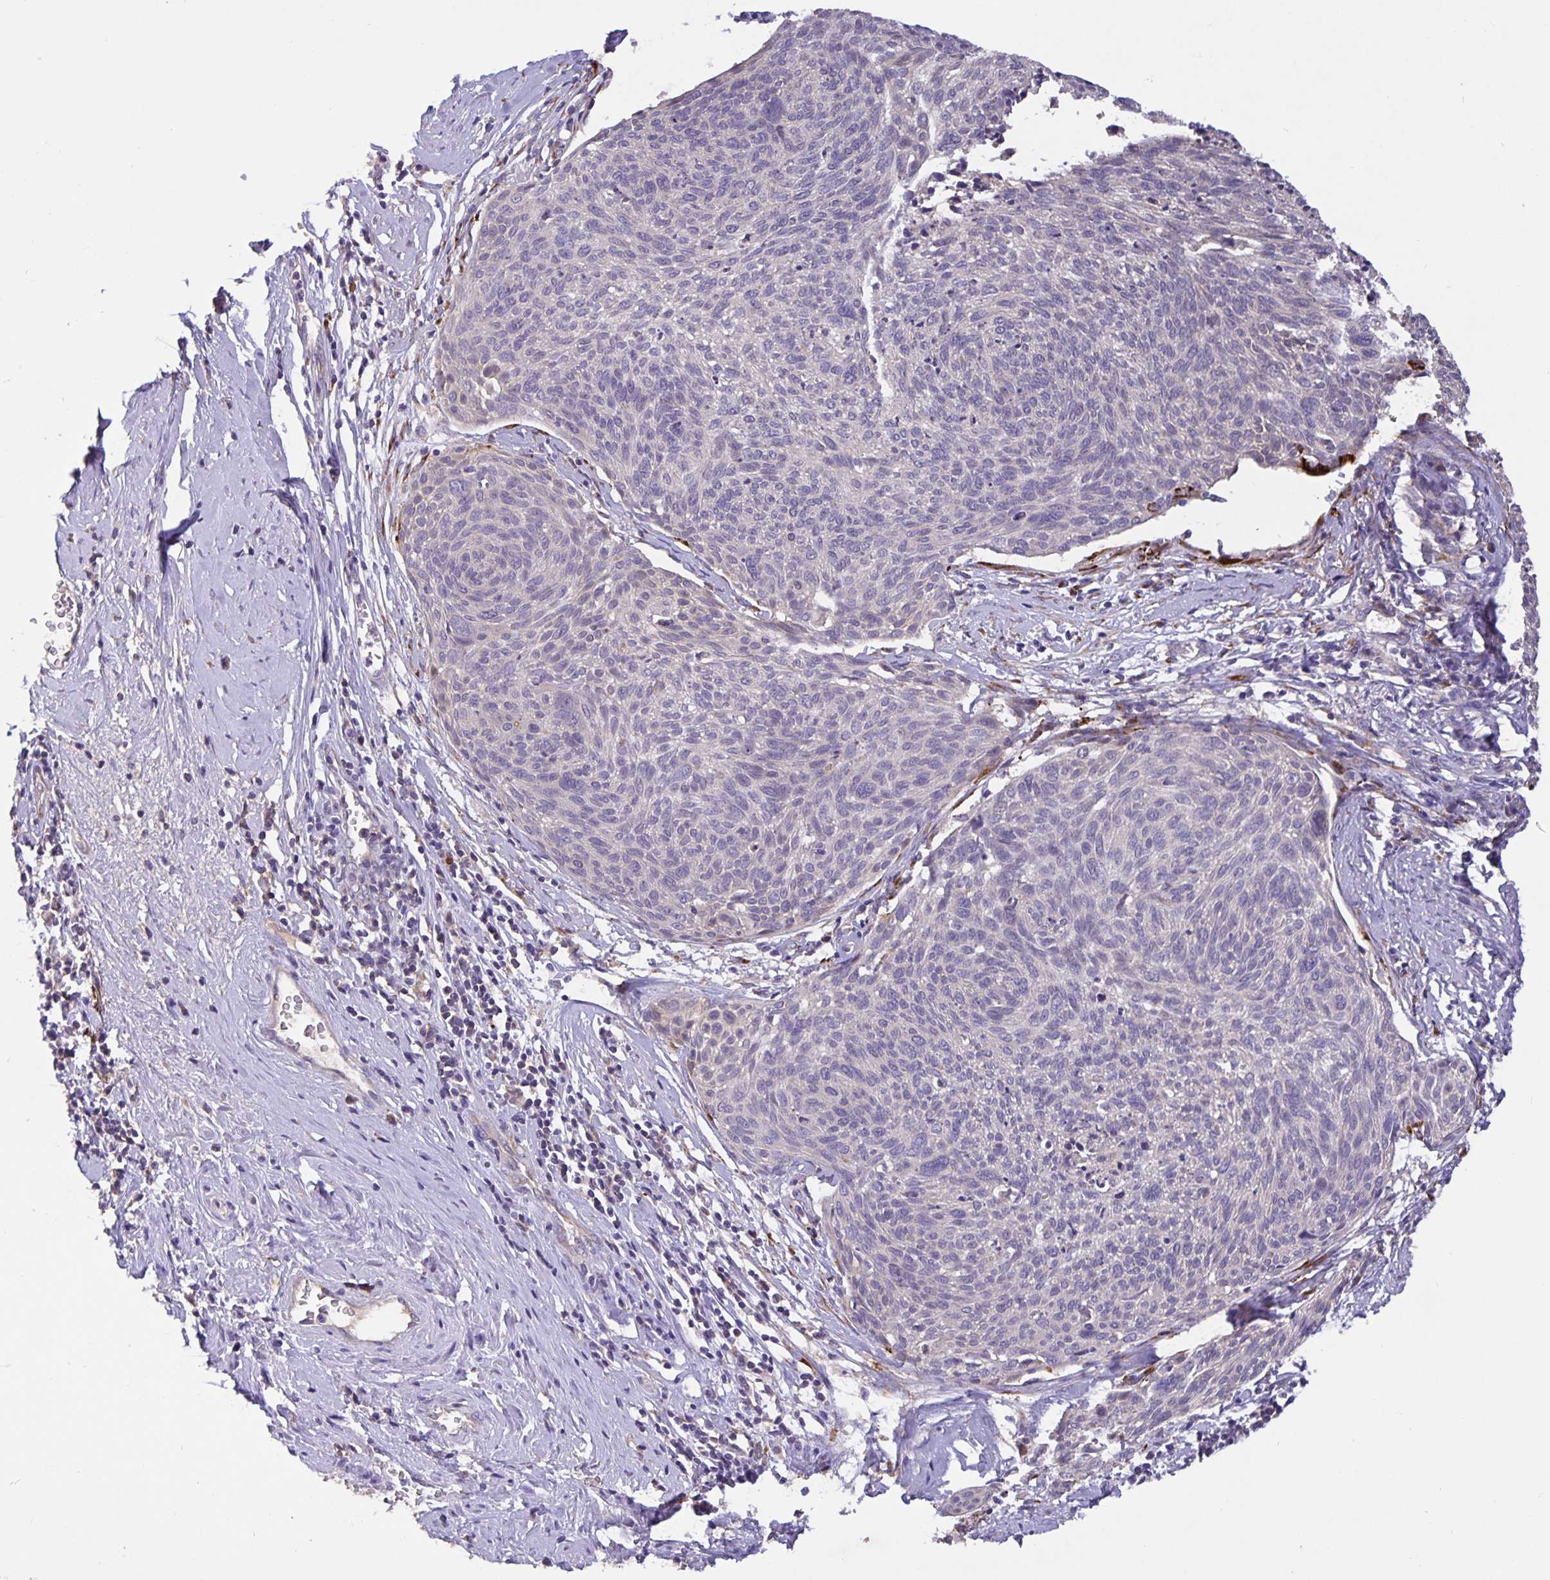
{"staining": {"intensity": "negative", "quantity": "none", "location": "none"}, "tissue": "cervical cancer", "cell_type": "Tumor cells", "image_type": "cancer", "snomed": [{"axis": "morphology", "description": "Squamous cell carcinoma, NOS"}, {"axis": "topography", "description": "Cervix"}], "caption": "DAB (3,3'-diaminobenzidine) immunohistochemical staining of human cervical cancer (squamous cell carcinoma) reveals no significant staining in tumor cells.", "gene": "EML6", "patient": {"sex": "female", "age": 49}}